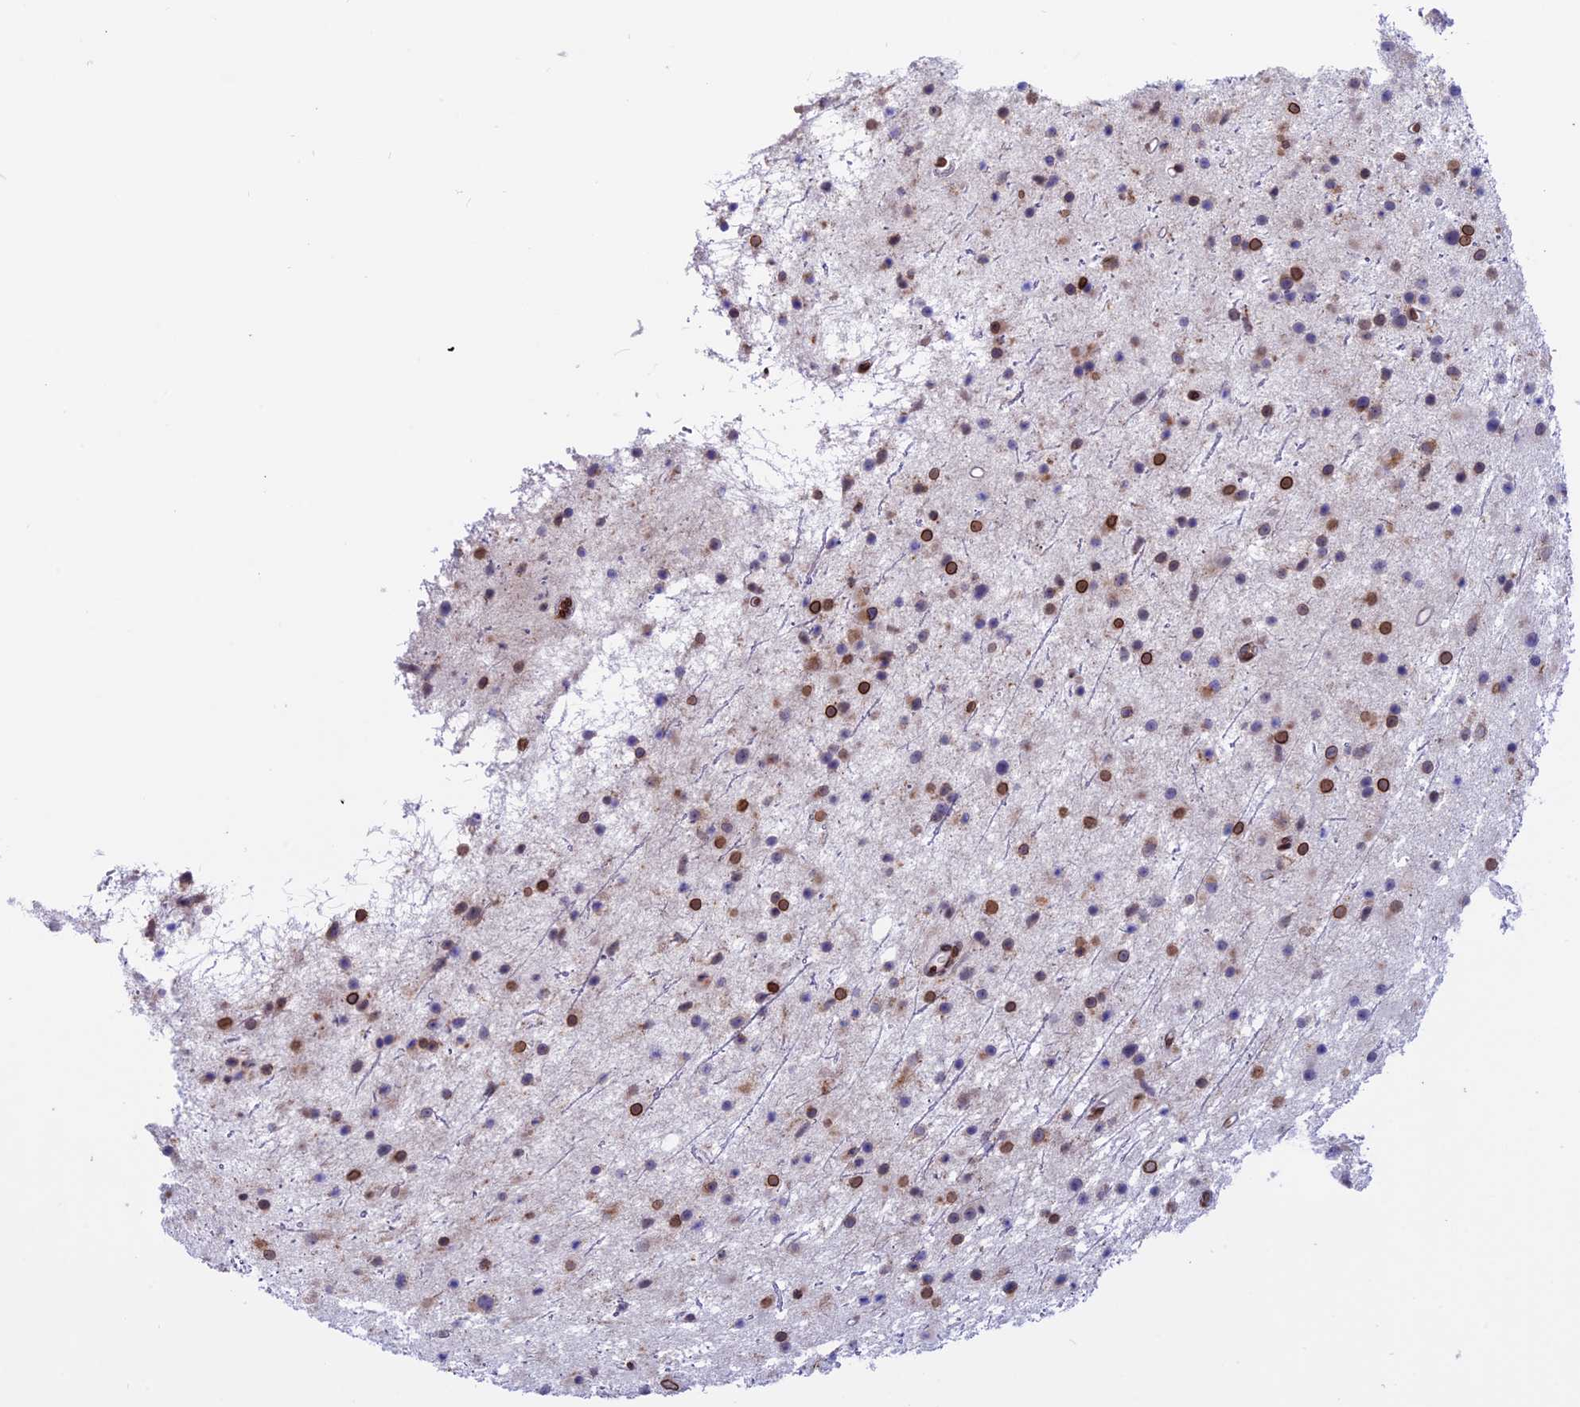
{"staining": {"intensity": "moderate", "quantity": "25%-75%", "location": "nuclear"}, "tissue": "glioma", "cell_type": "Tumor cells", "image_type": "cancer", "snomed": [{"axis": "morphology", "description": "Glioma, malignant, Low grade"}, {"axis": "topography", "description": "Cerebral cortex"}], "caption": "A micrograph of human glioma stained for a protein shows moderate nuclear brown staining in tumor cells. (brown staining indicates protein expression, while blue staining denotes nuclei).", "gene": "TMPRSS7", "patient": {"sex": "female", "age": 39}}